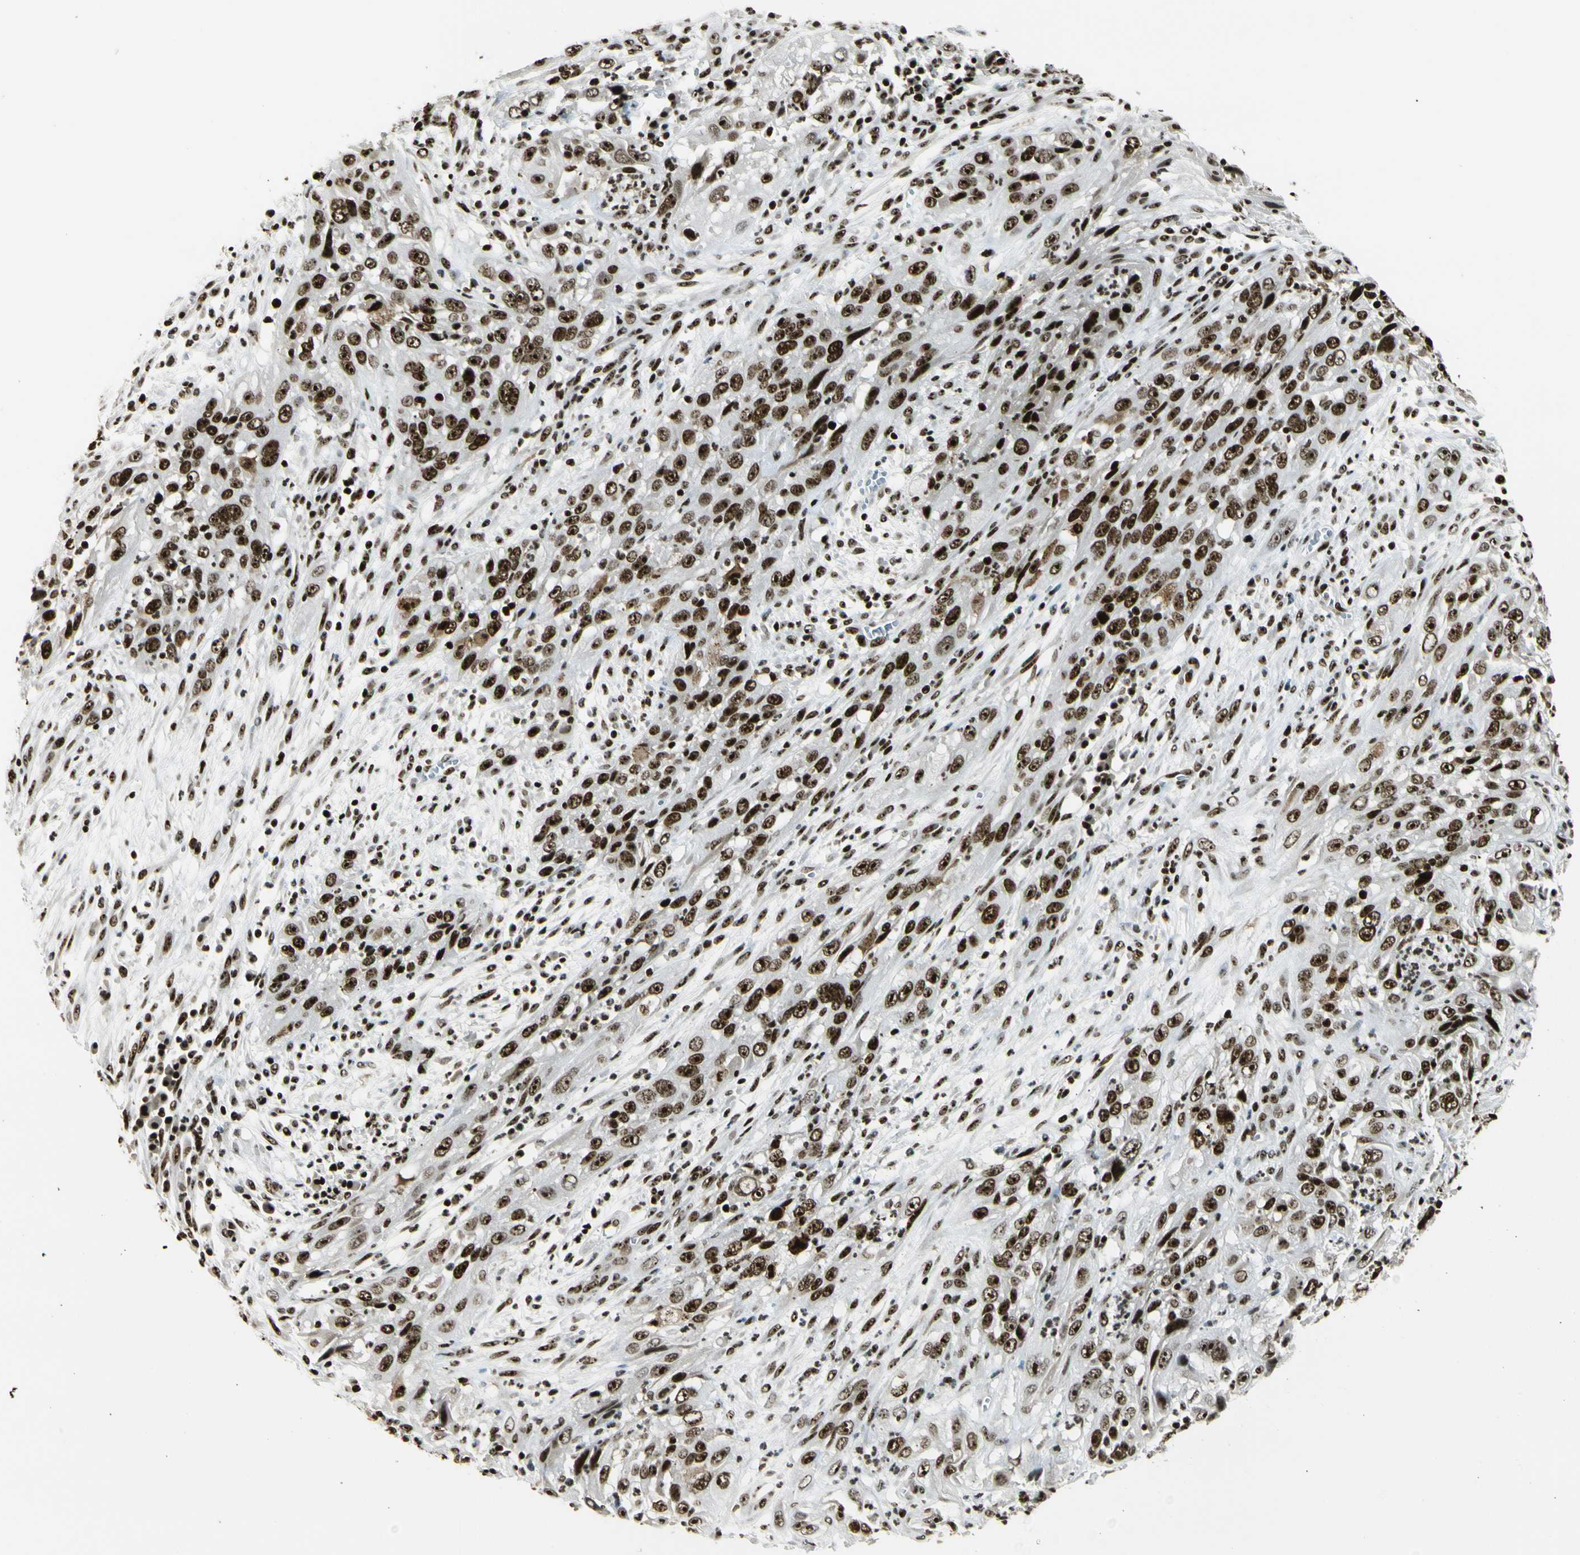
{"staining": {"intensity": "strong", "quantity": ">75%", "location": "nuclear"}, "tissue": "cervical cancer", "cell_type": "Tumor cells", "image_type": "cancer", "snomed": [{"axis": "morphology", "description": "Squamous cell carcinoma, NOS"}, {"axis": "topography", "description": "Cervix"}], "caption": "DAB immunohistochemical staining of human cervical cancer (squamous cell carcinoma) reveals strong nuclear protein expression in approximately >75% of tumor cells.", "gene": "UBTF", "patient": {"sex": "female", "age": 32}}